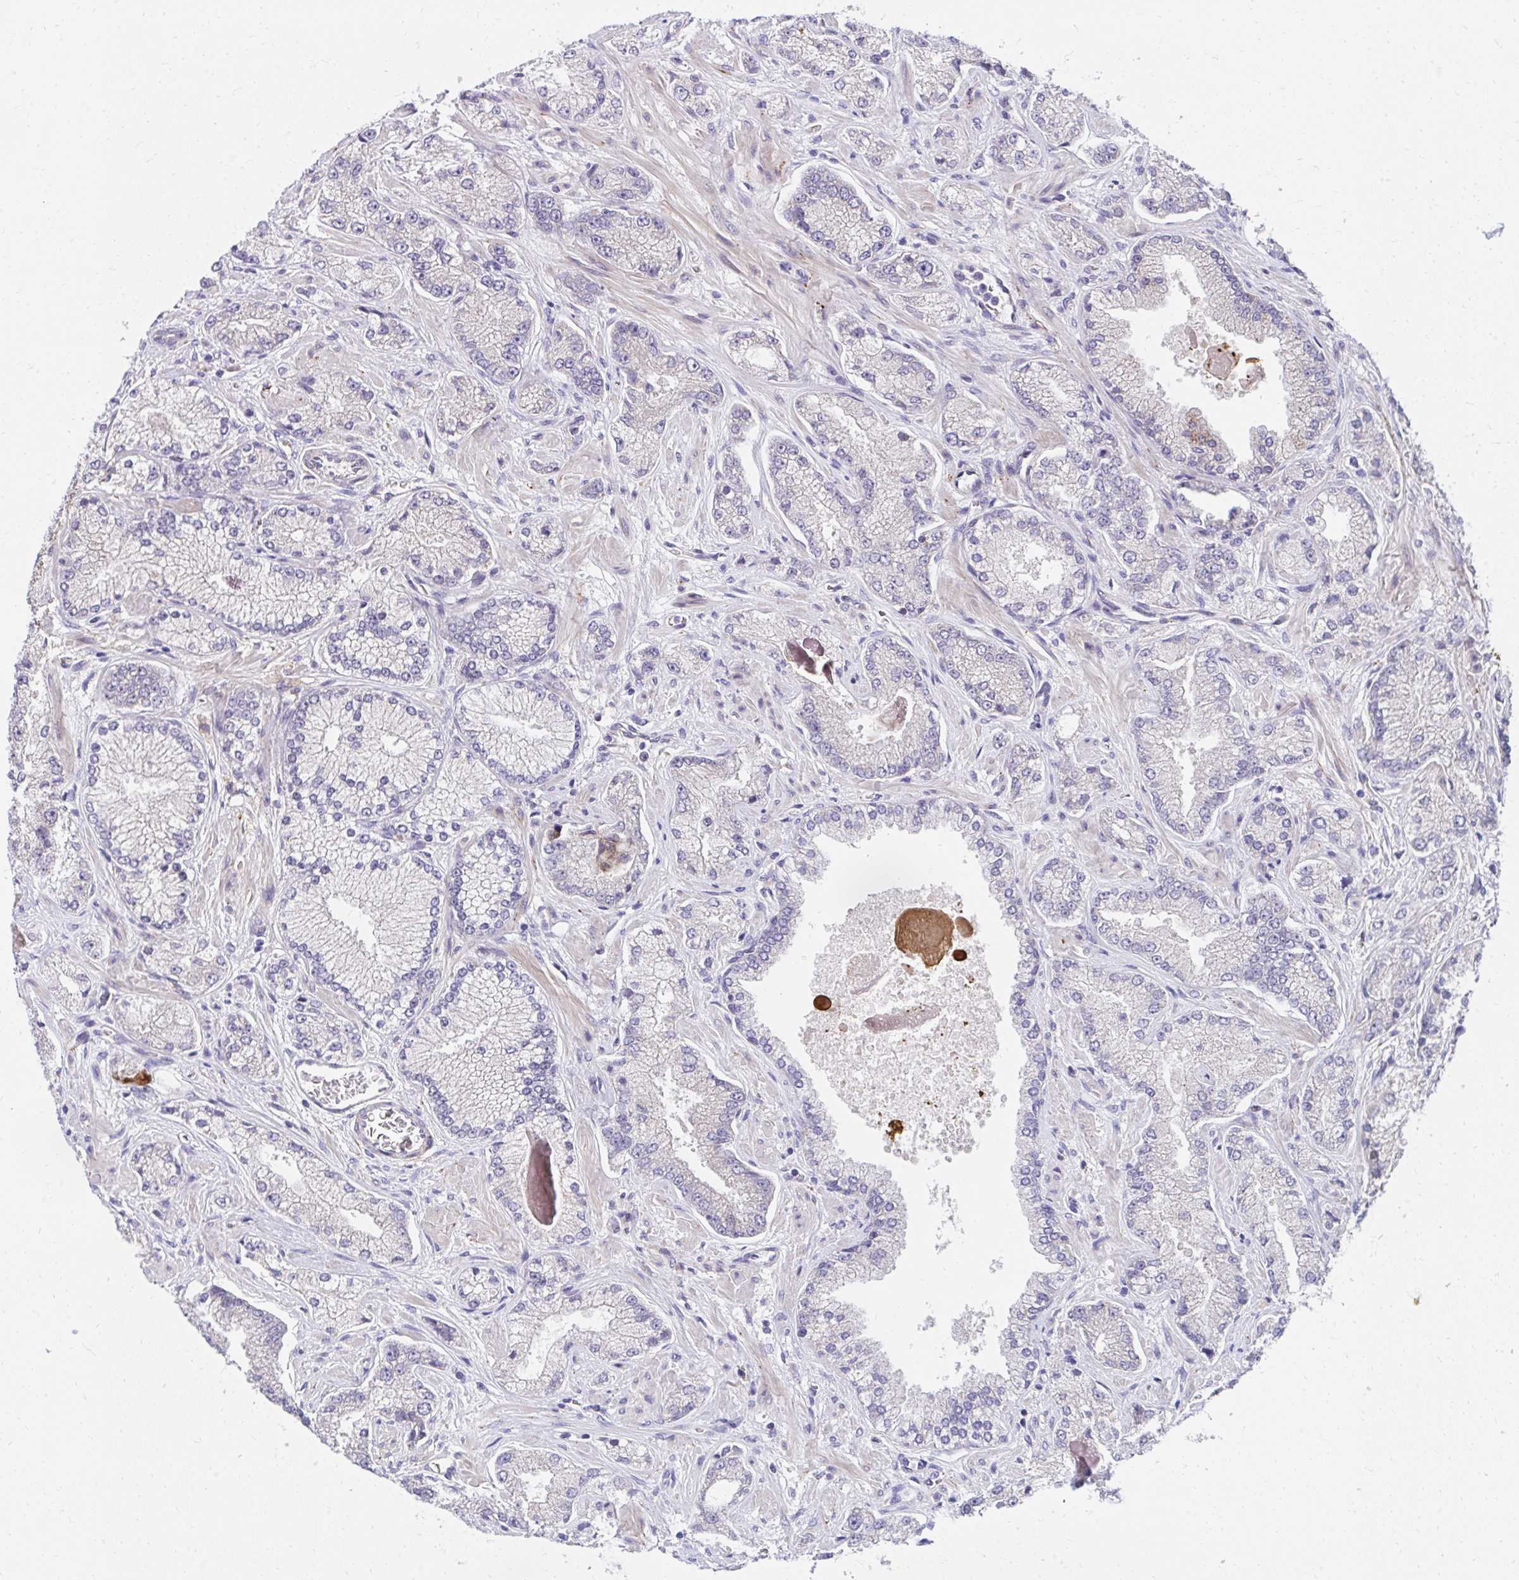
{"staining": {"intensity": "negative", "quantity": "none", "location": "none"}, "tissue": "prostate cancer", "cell_type": "Tumor cells", "image_type": "cancer", "snomed": [{"axis": "morphology", "description": "Normal tissue, NOS"}, {"axis": "morphology", "description": "Adenocarcinoma, High grade"}, {"axis": "topography", "description": "Prostate"}, {"axis": "topography", "description": "Peripheral nerve tissue"}], "caption": "DAB immunohistochemical staining of prostate cancer exhibits no significant positivity in tumor cells.", "gene": "SLAMF7", "patient": {"sex": "male", "age": 68}}